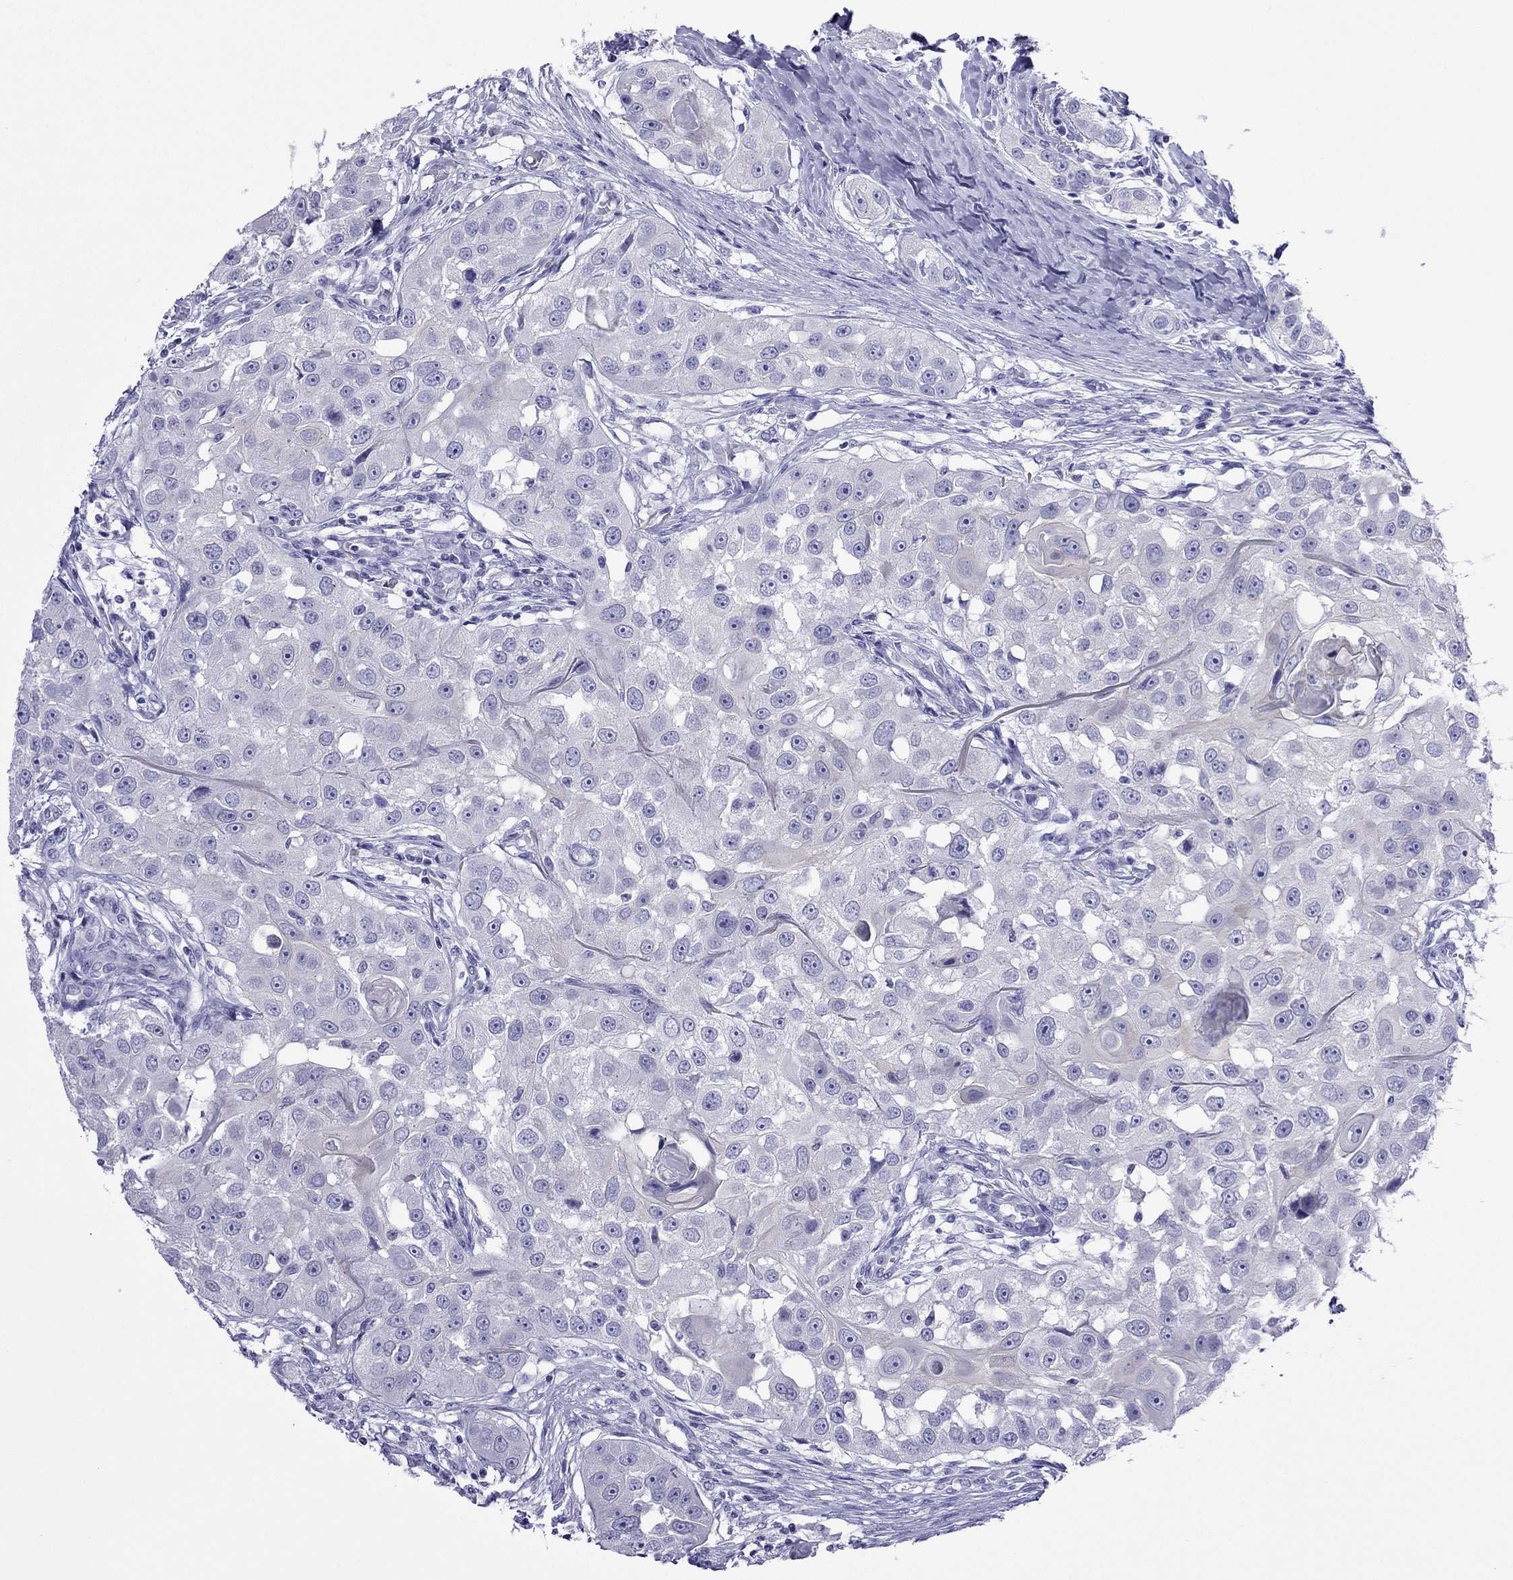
{"staining": {"intensity": "negative", "quantity": "none", "location": "none"}, "tissue": "head and neck cancer", "cell_type": "Tumor cells", "image_type": "cancer", "snomed": [{"axis": "morphology", "description": "Squamous cell carcinoma, NOS"}, {"axis": "topography", "description": "Head-Neck"}], "caption": "Tumor cells are negative for protein expression in human head and neck cancer (squamous cell carcinoma).", "gene": "PCDHA6", "patient": {"sex": "male", "age": 51}}